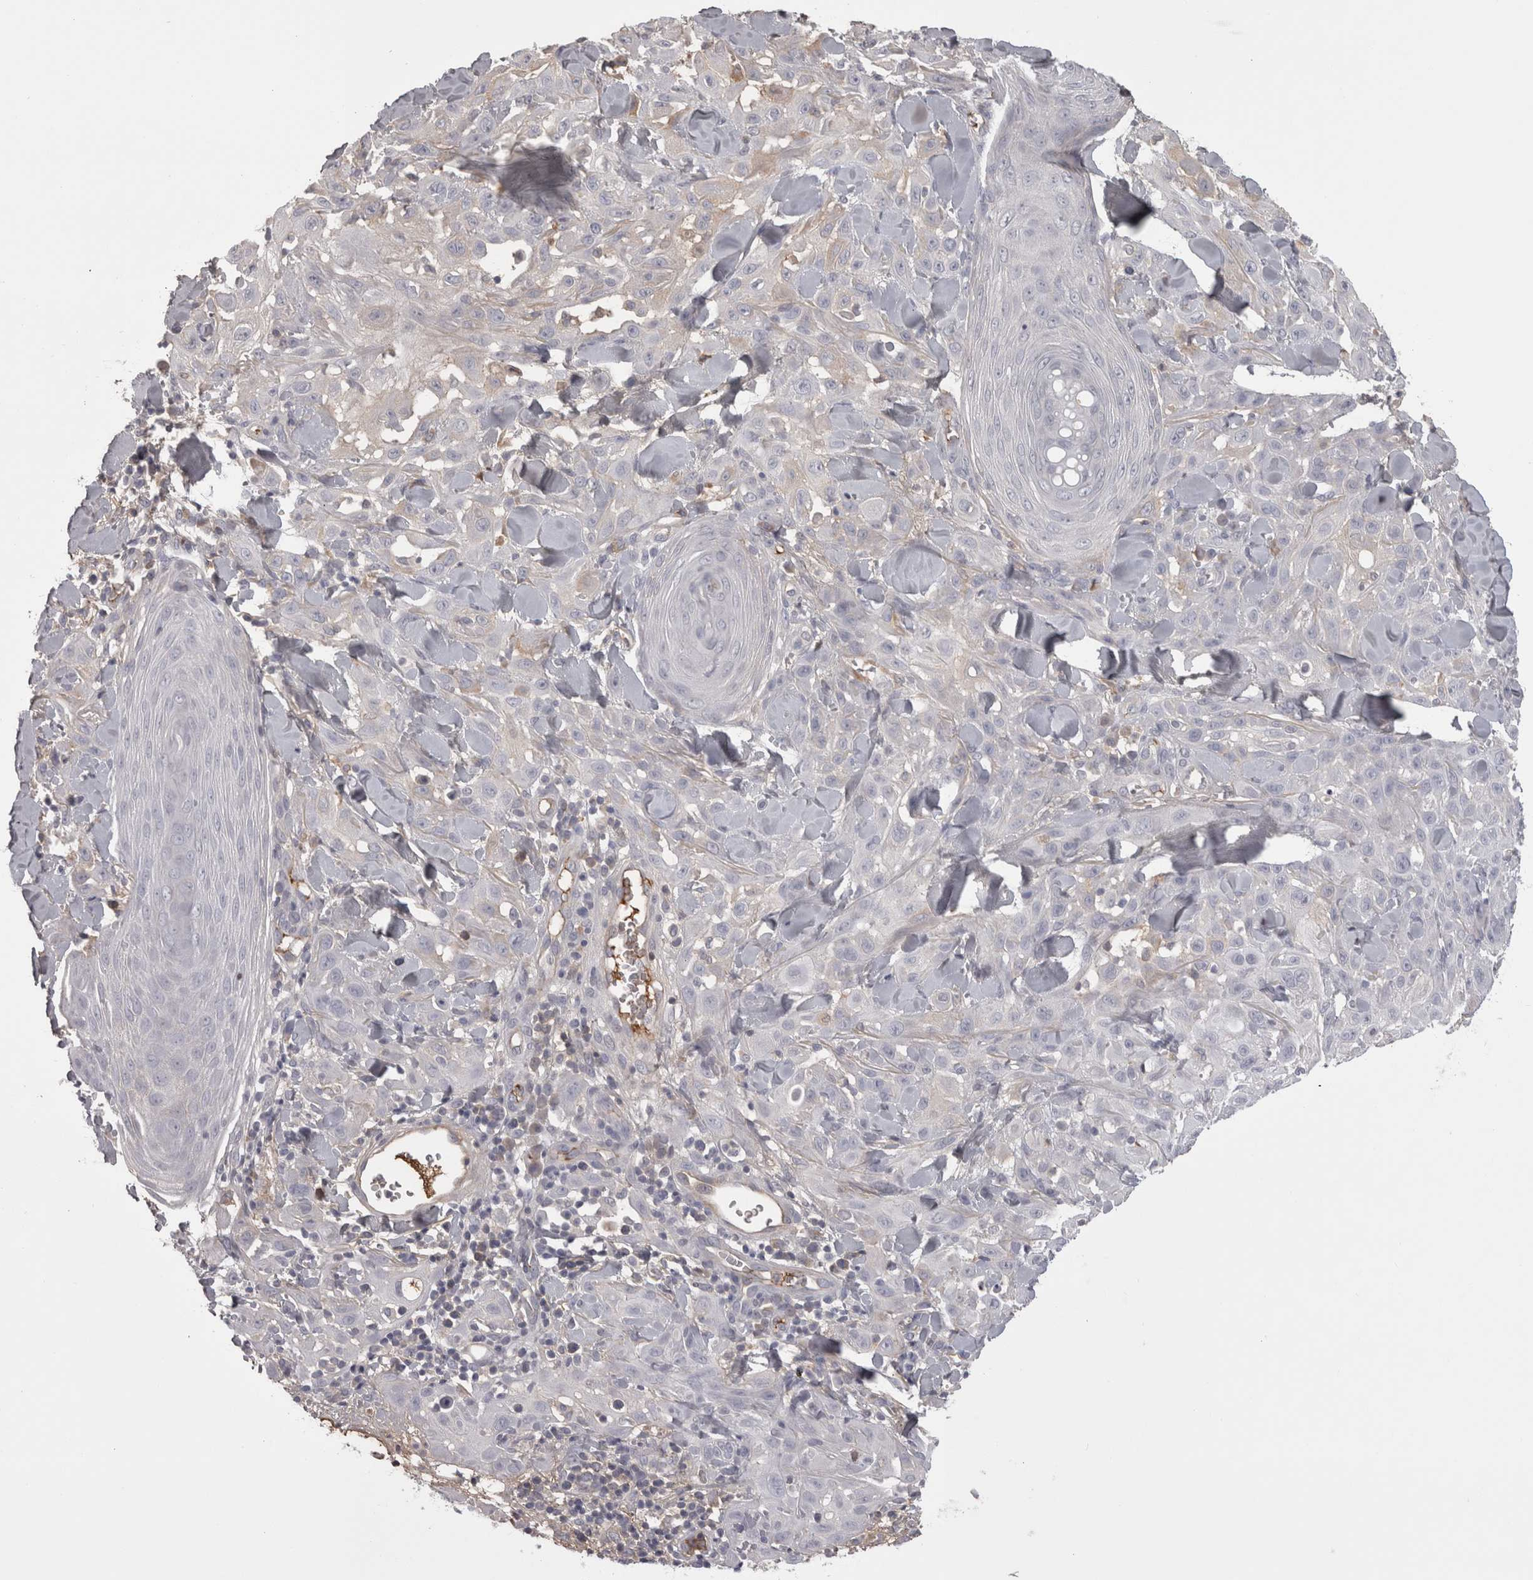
{"staining": {"intensity": "negative", "quantity": "none", "location": "none"}, "tissue": "skin cancer", "cell_type": "Tumor cells", "image_type": "cancer", "snomed": [{"axis": "morphology", "description": "Squamous cell carcinoma, NOS"}, {"axis": "topography", "description": "Skin"}], "caption": "DAB immunohistochemical staining of skin cancer exhibits no significant positivity in tumor cells.", "gene": "SAA4", "patient": {"sex": "male", "age": 24}}